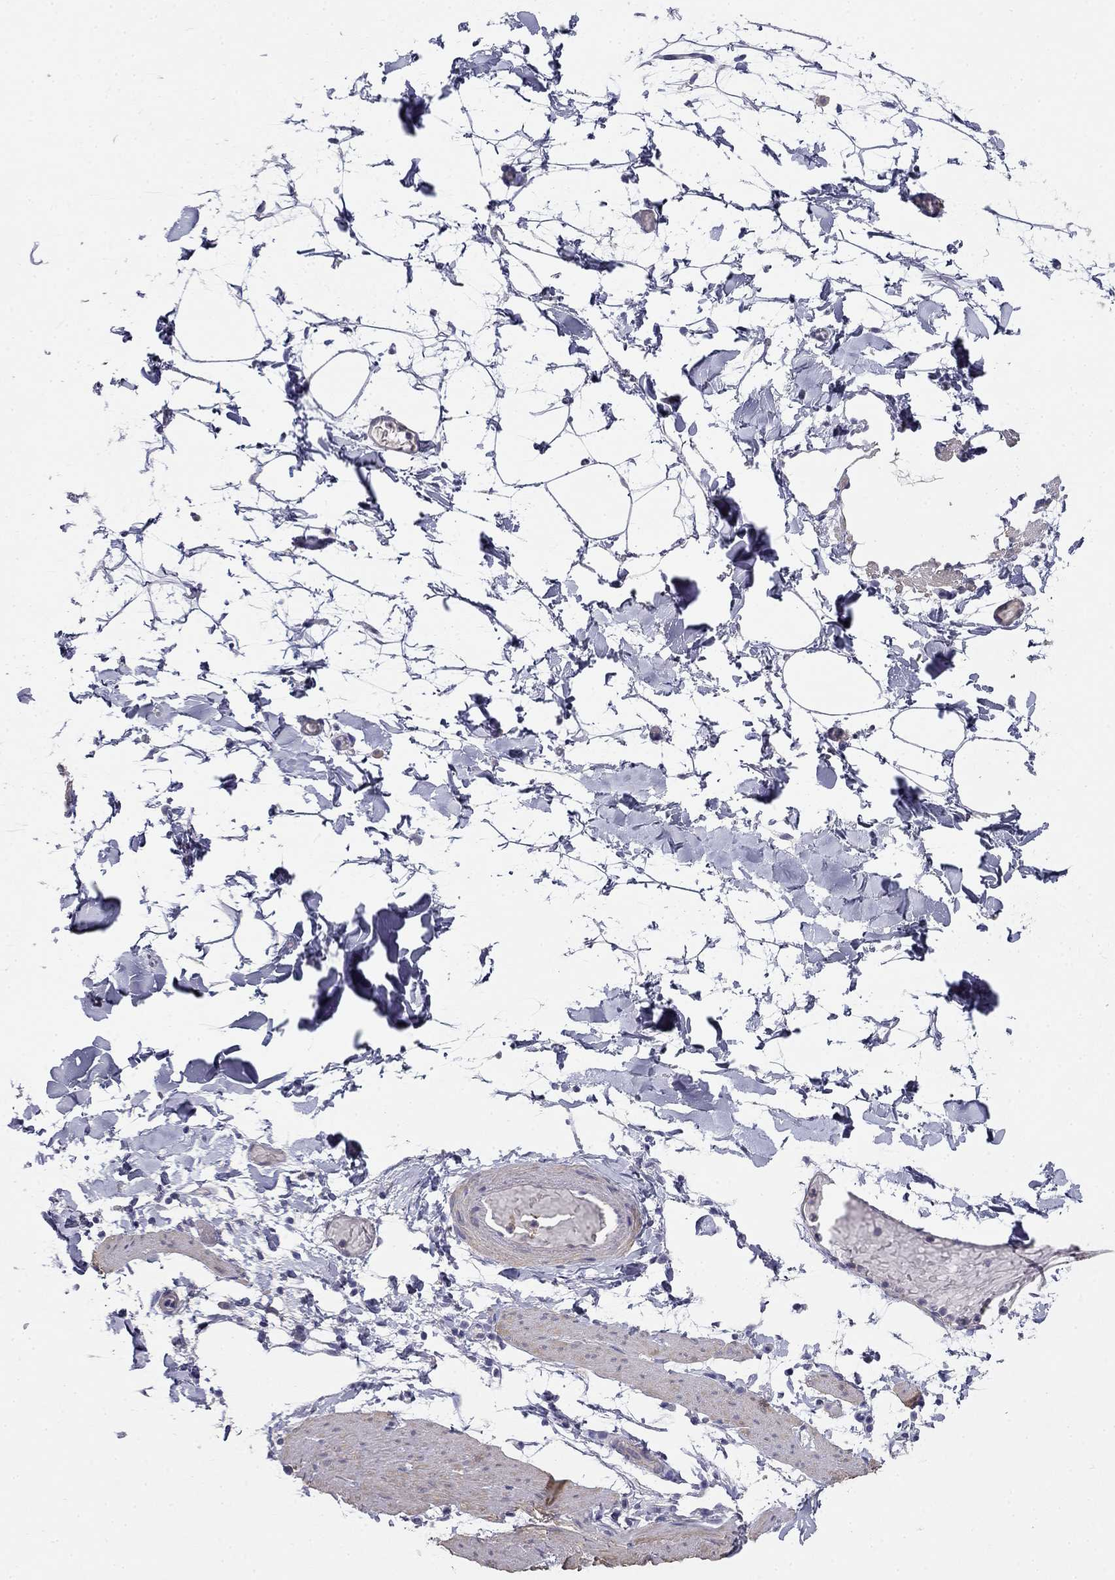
{"staining": {"intensity": "negative", "quantity": "none", "location": "none"}, "tissue": "adipose tissue", "cell_type": "Adipocytes", "image_type": "normal", "snomed": [{"axis": "morphology", "description": "Normal tissue, NOS"}, {"axis": "topography", "description": "Gallbladder"}, {"axis": "topography", "description": "Peripheral nerve tissue"}], "caption": "Normal adipose tissue was stained to show a protein in brown. There is no significant staining in adipocytes. (DAB immunohistochemistry visualized using brightfield microscopy, high magnification).", "gene": "LY6H", "patient": {"sex": "female", "age": 45}}